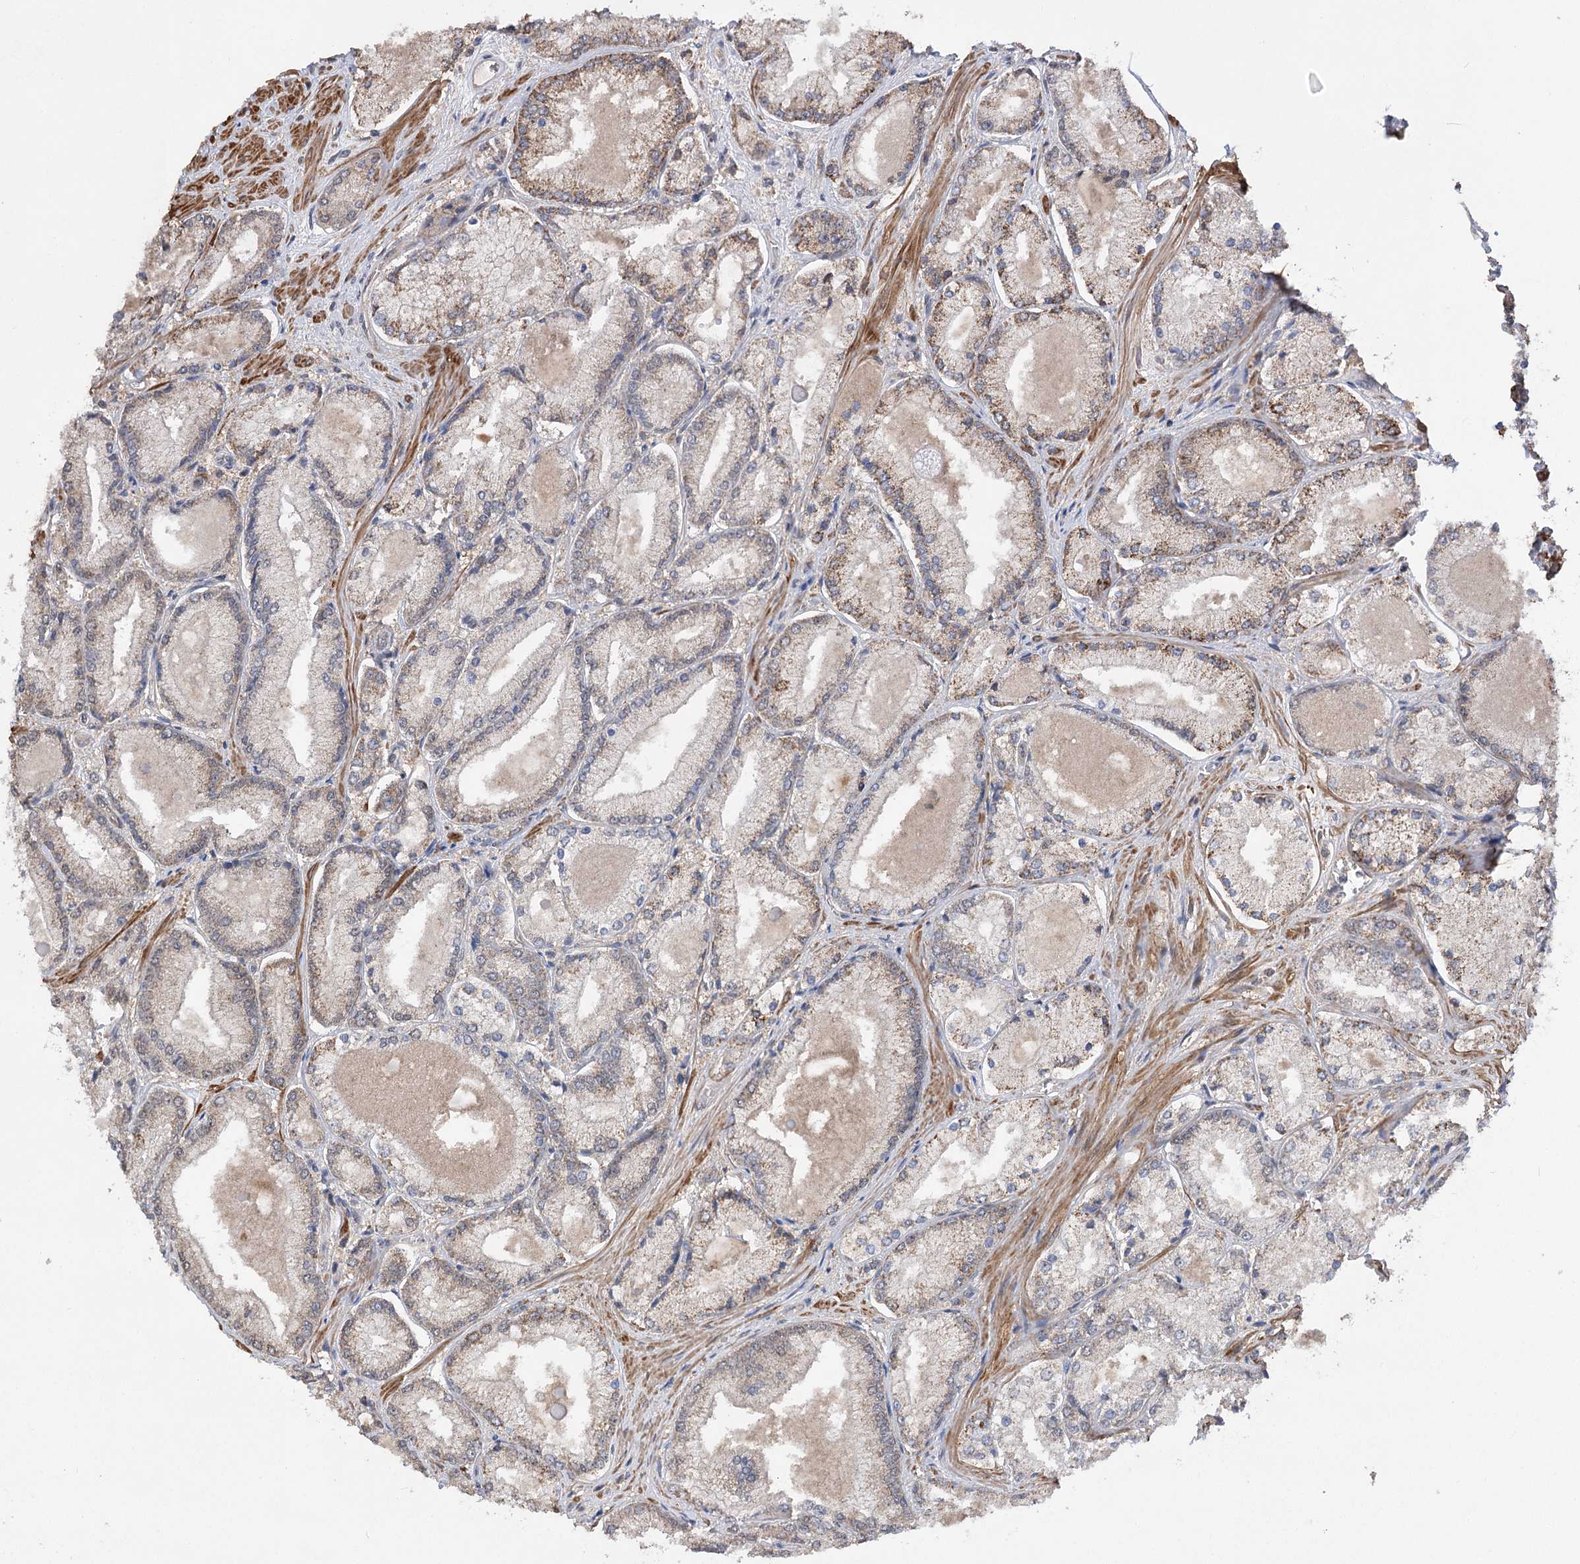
{"staining": {"intensity": "moderate", "quantity": "25%-75%", "location": "cytoplasmic/membranous"}, "tissue": "prostate cancer", "cell_type": "Tumor cells", "image_type": "cancer", "snomed": [{"axis": "morphology", "description": "Adenocarcinoma, Low grade"}, {"axis": "topography", "description": "Prostate"}], "caption": "Immunohistochemical staining of human prostate cancer demonstrates medium levels of moderate cytoplasmic/membranous staining in about 25%-75% of tumor cells.", "gene": "TENM2", "patient": {"sex": "male", "age": 74}}